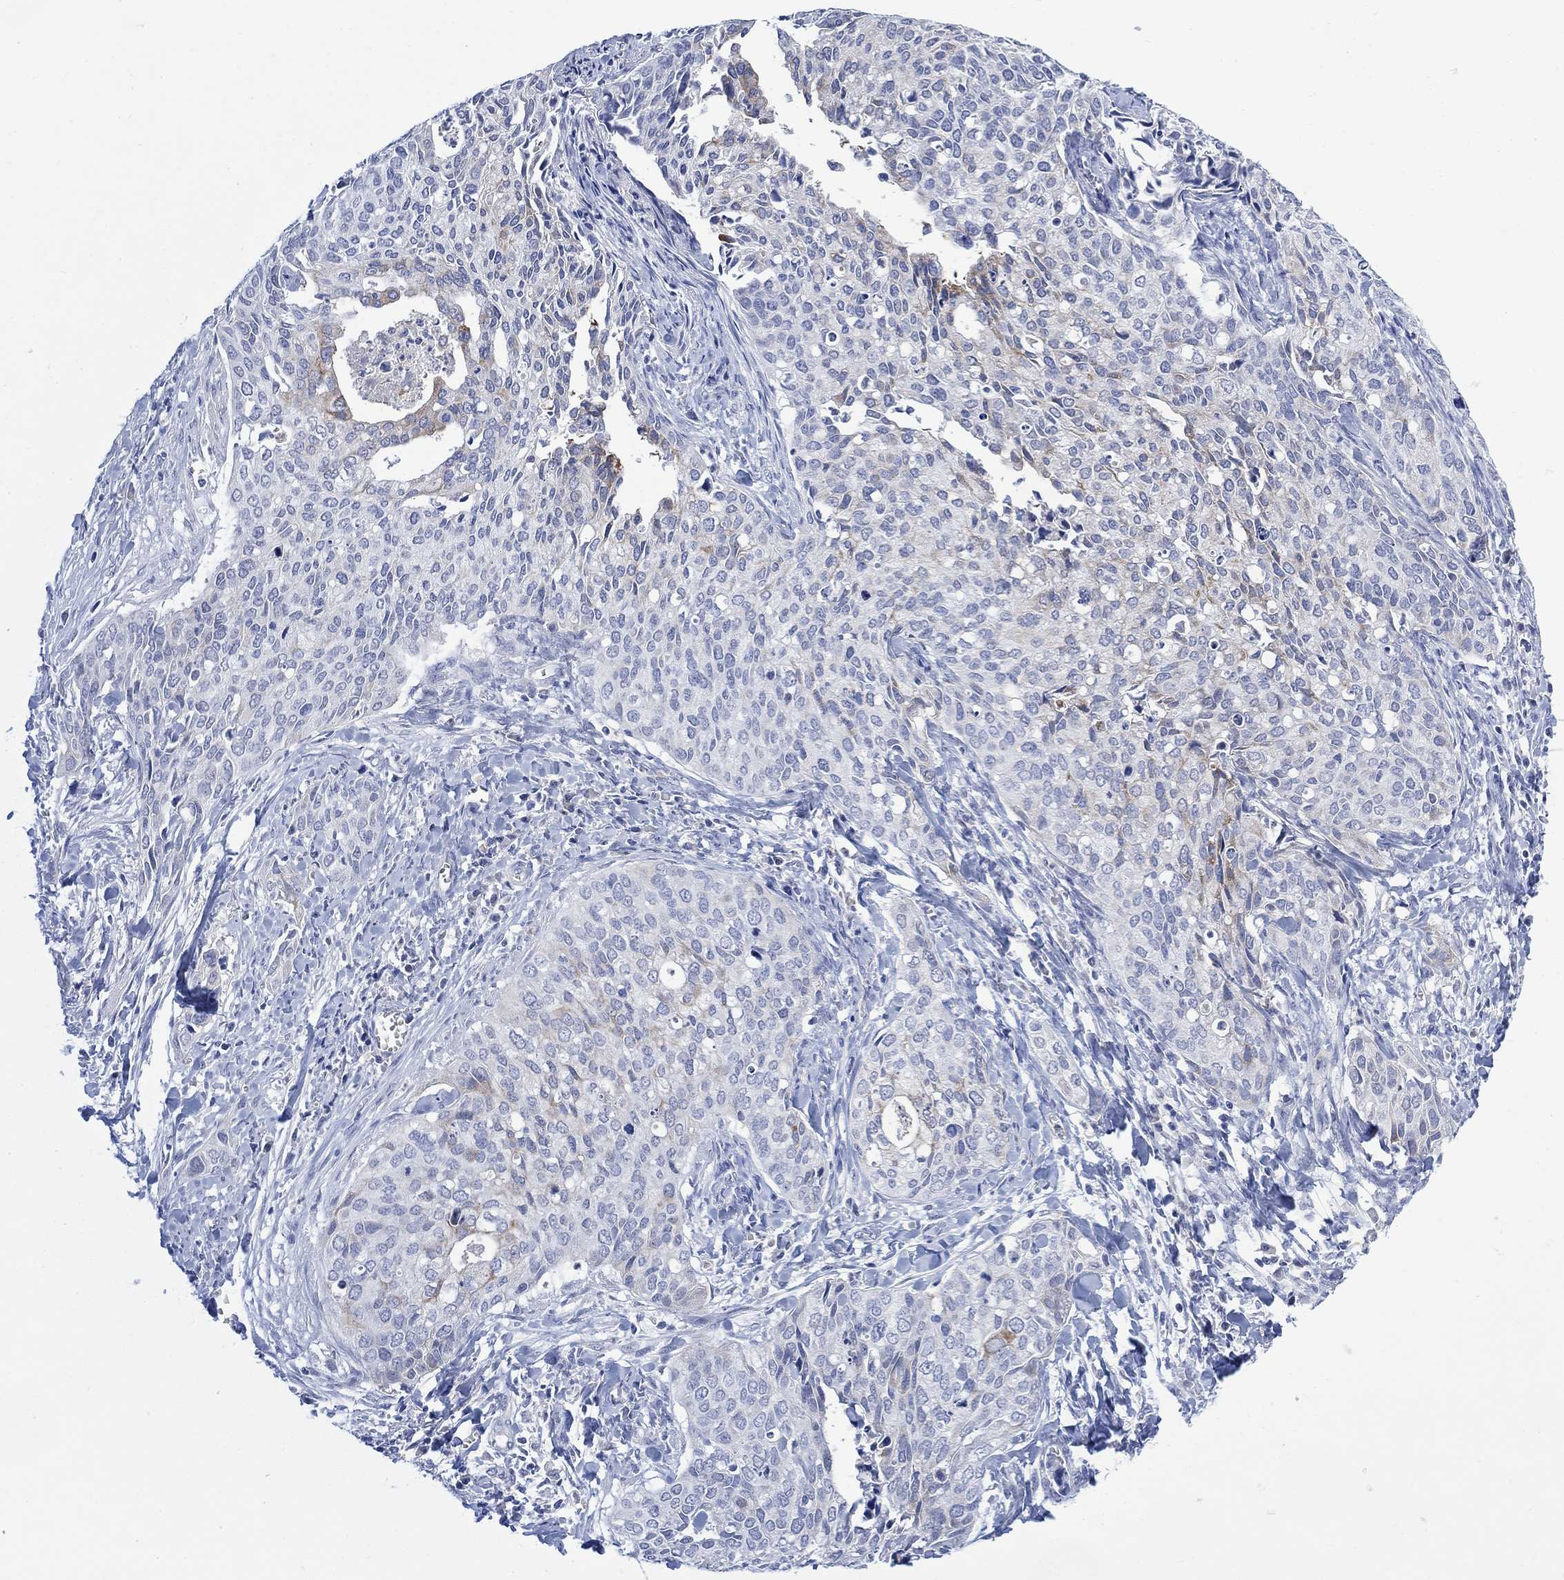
{"staining": {"intensity": "weak", "quantity": "<25%", "location": "cytoplasmic/membranous"}, "tissue": "cervical cancer", "cell_type": "Tumor cells", "image_type": "cancer", "snomed": [{"axis": "morphology", "description": "Squamous cell carcinoma, NOS"}, {"axis": "topography", "description": "Cervix"}], "caption": "IHC image of human cervical cancer stained for a protein (brown), which shows no staining in tumor cells.", "gene": "FBP2", "patient": {"sex": "female", "age": 29}}